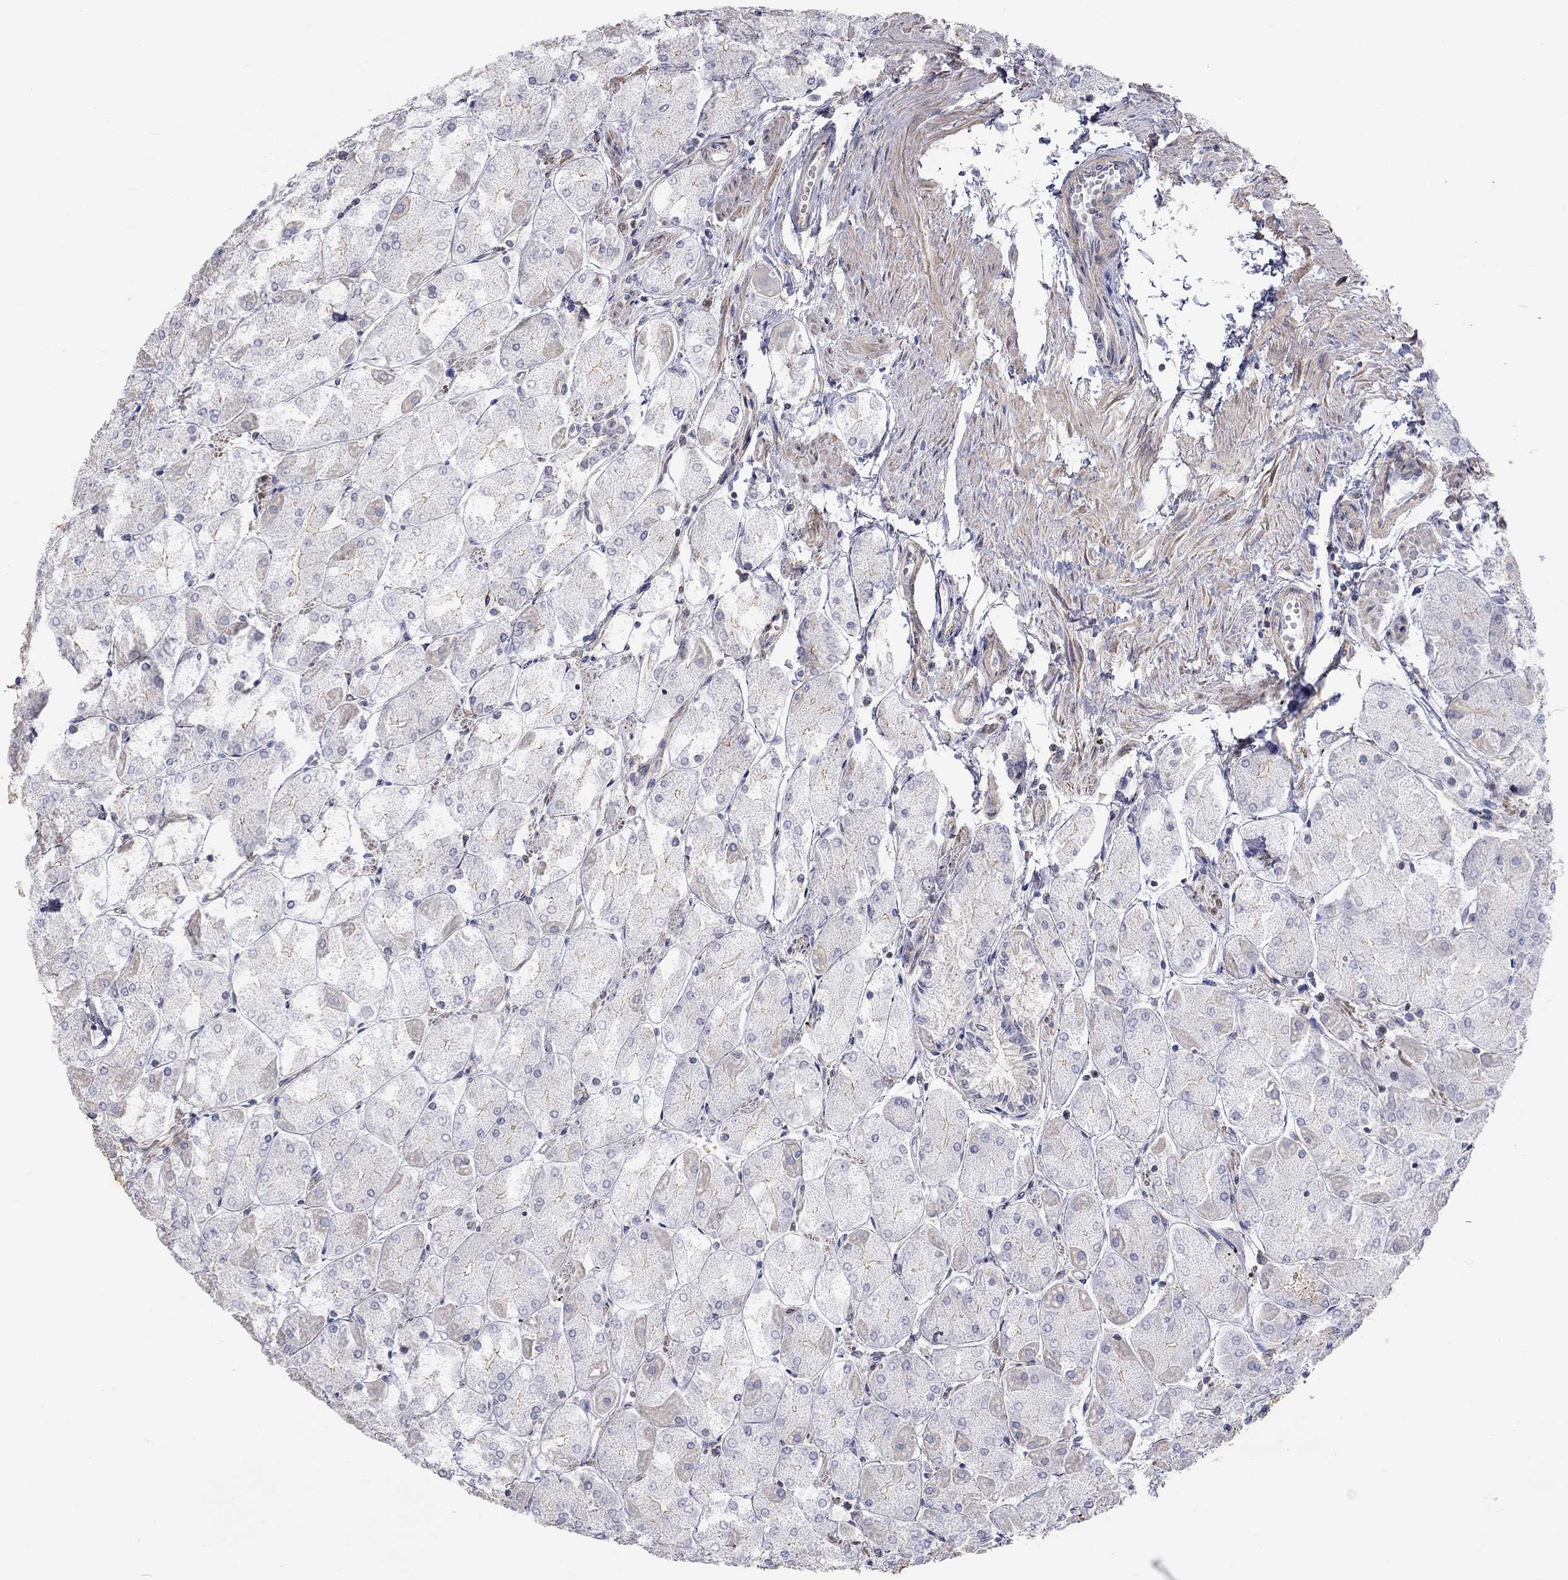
{"staining": {"intensity": "strong", "quantity": "<25%", "location": "cytoplasmic/membranous"}, "tissue": "stomach", "cell_type": "Glandular cells", "image_type": "normal", "snomed": [{"axis": "morphology", "description": "Normal tissue, NOS"}, {"axis": "topography", "description": "Stomach, upper"}], "caption": "Stomach stained with DAB IHC demonstrates medium levels of strong cytoplasmic/membranous expression in approximately <25% of glandular cells.", "gene": "PCDHGA10", "patient": {"sex": "male", "age": 60}}